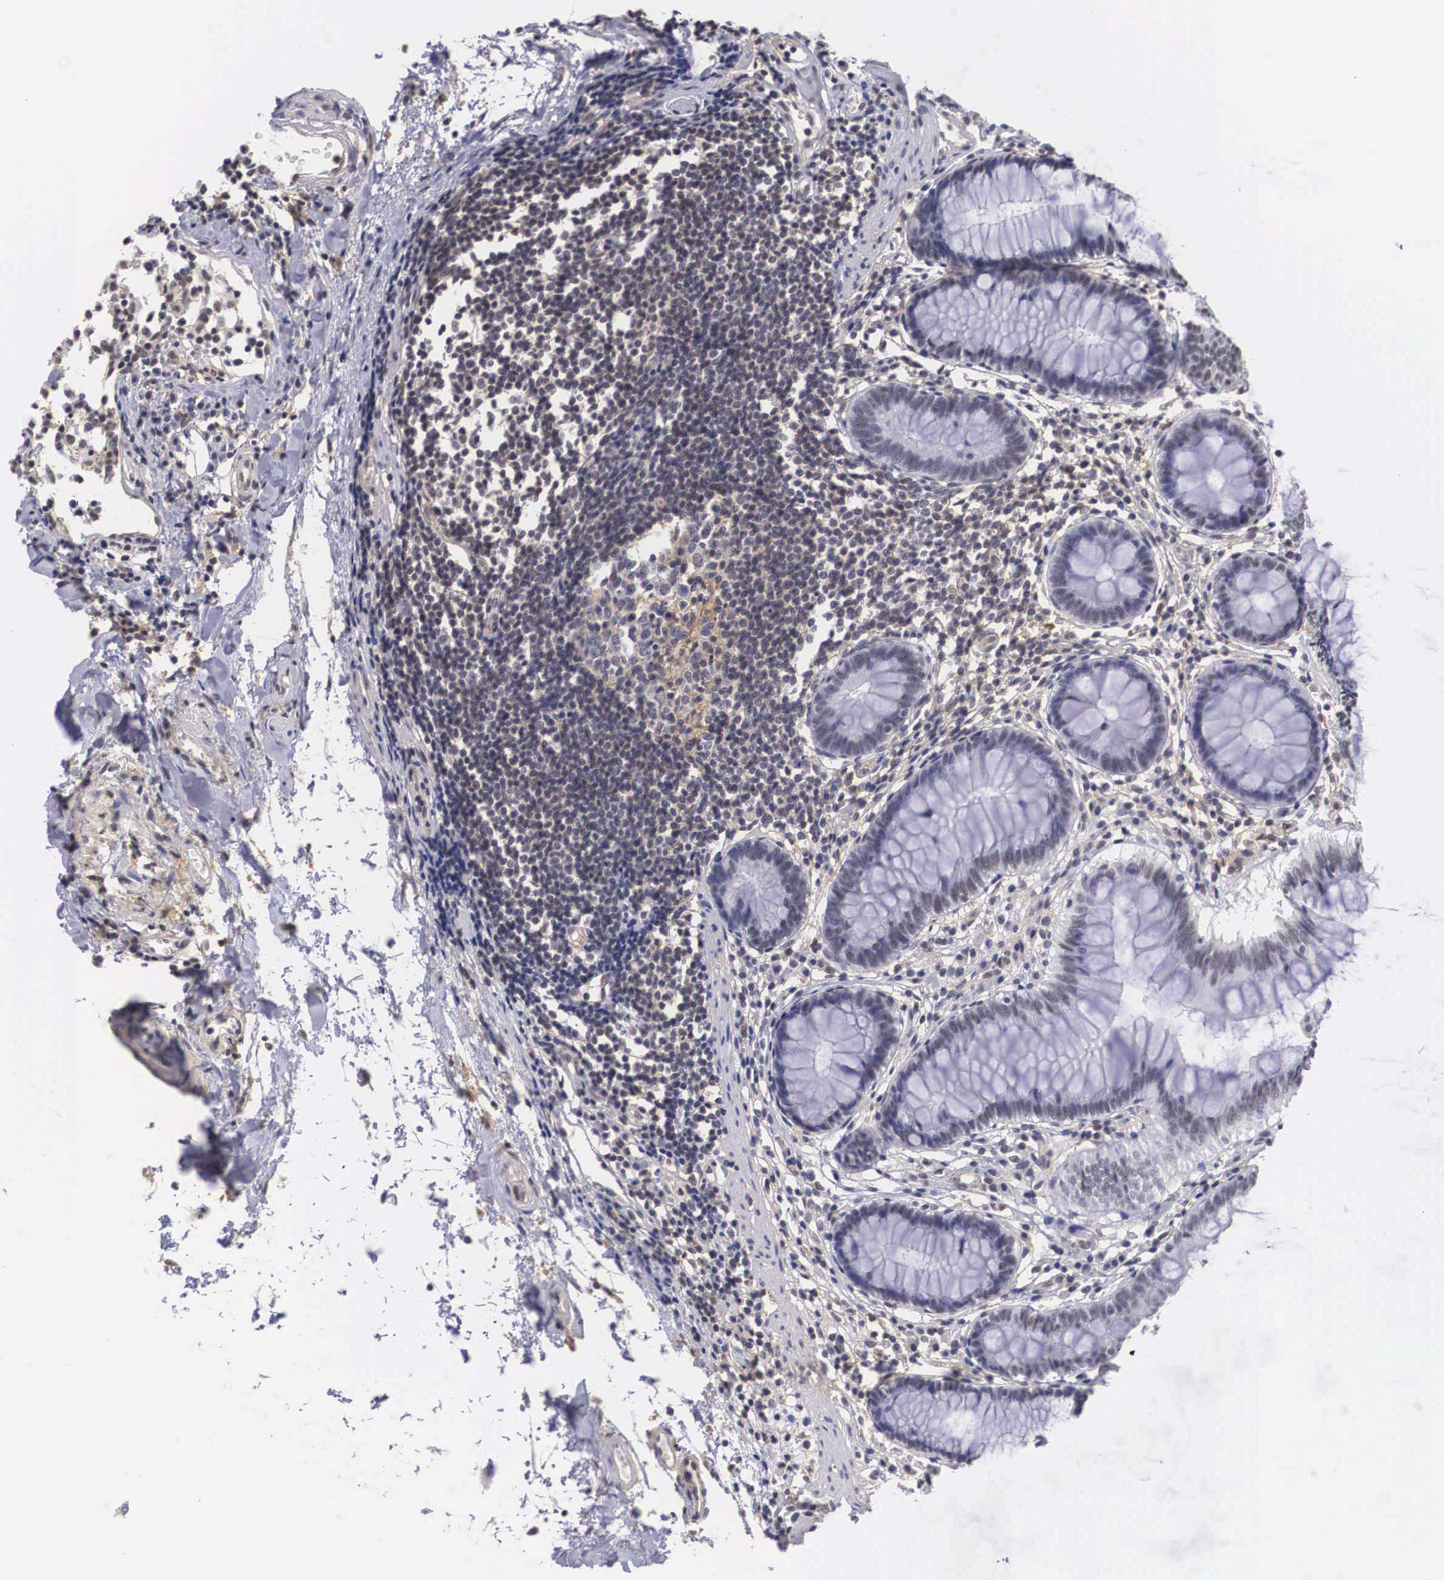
{"staining": {"intensity": "negative", "quantity": "none", "location": "none"}, "tissue": "colon", "cell_type": "Endothelial cells", "image_type": "normal", "snomed": [{"axis": "morphology", "description": "Normal tissue, NOS"}, {"axis": "topography", "description": "Colon"}], "caption": "Immunohistochemical staining of unremarkable colon reveals no significant expression in endothelial cells.", "gene": "NR4A2", "patient": {"sex": "female", "age": 55}}